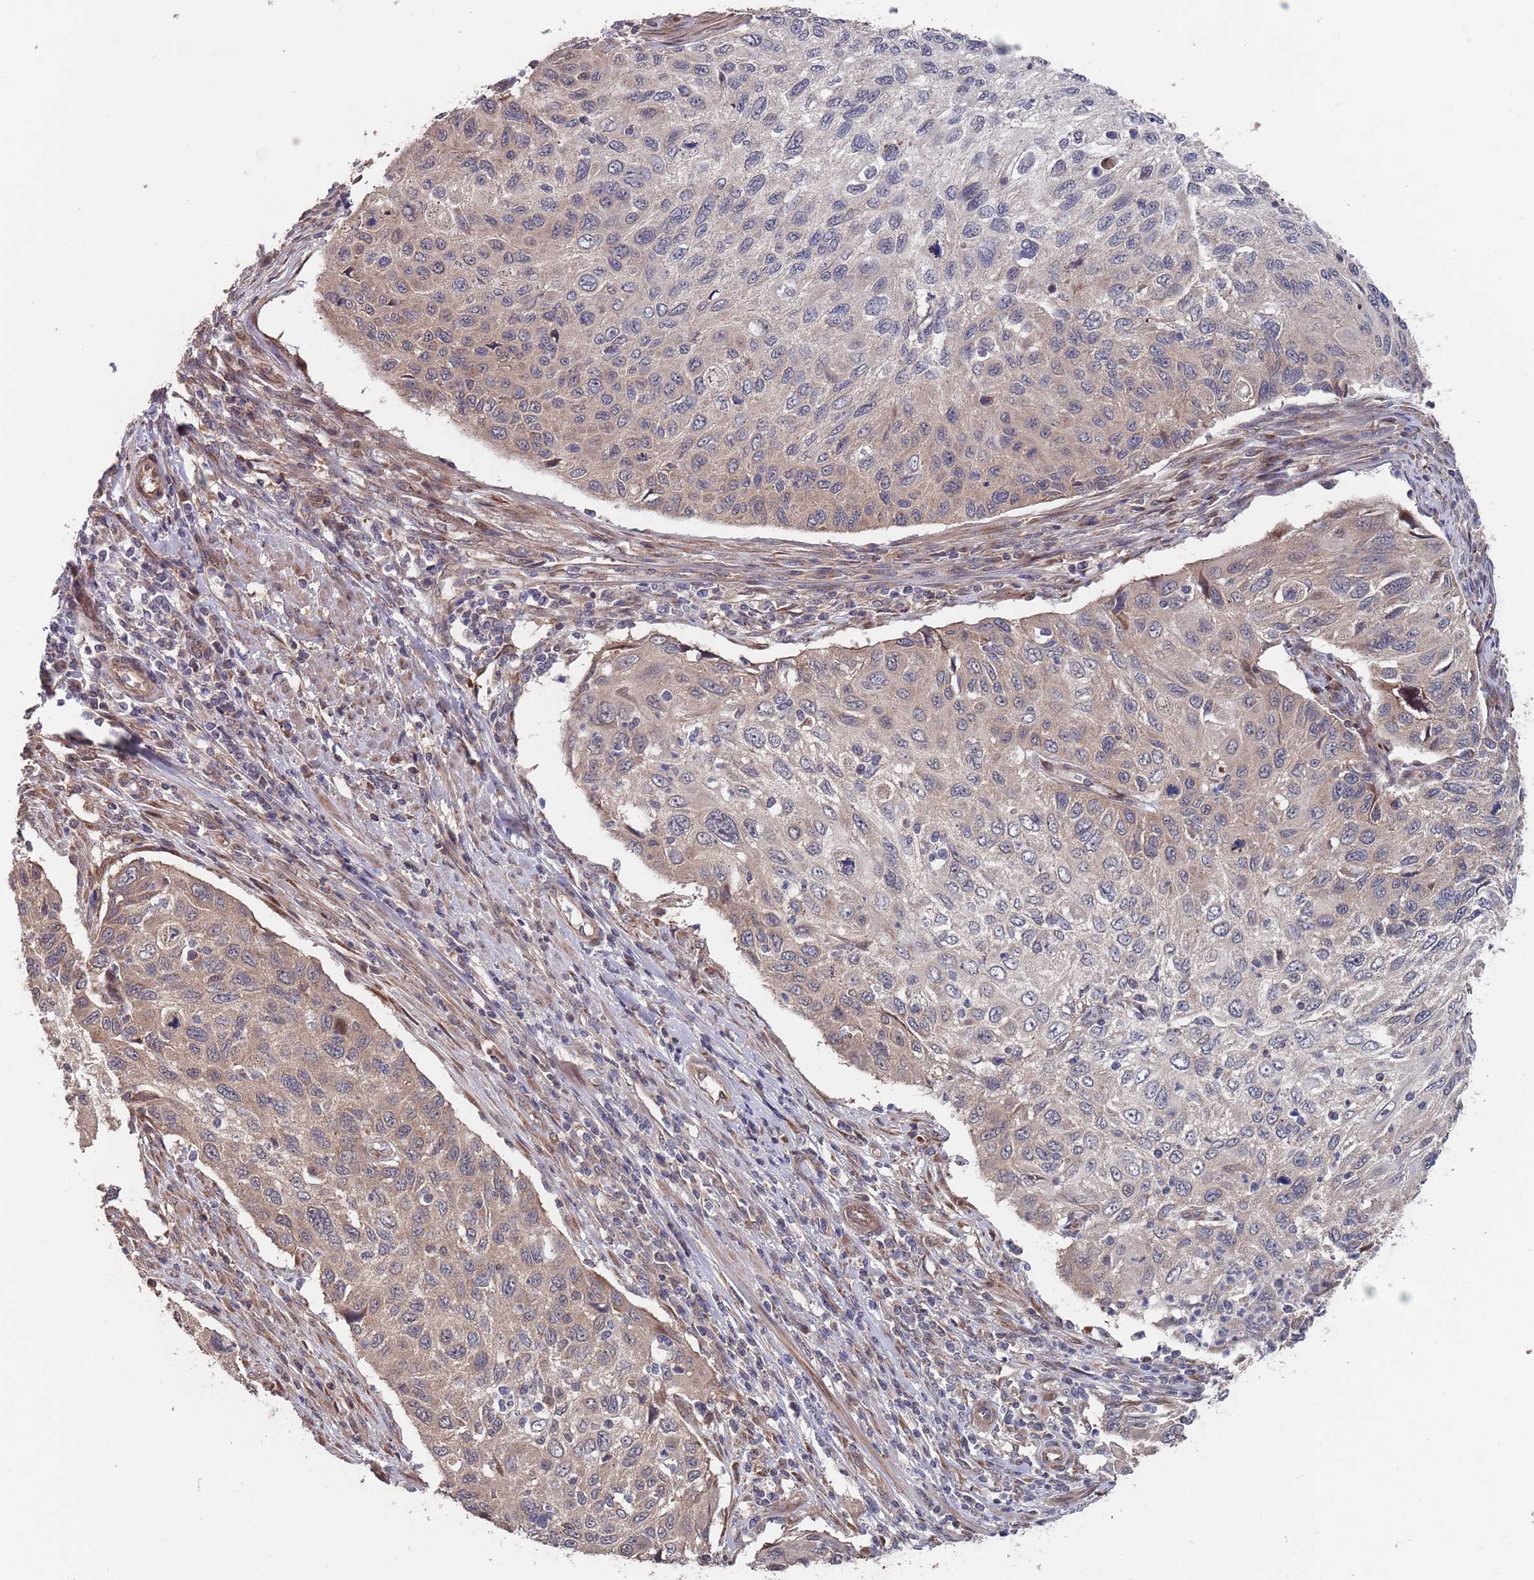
{"staining": {"intensity": "weak", "quantity": "25%-75%", "location": "cytoplasmic/membranous"}, "tissue": "cervical cancer", "cell_type": "Tumor cells", "image_type": "cancer", "snomed": [{"axis": "morphology", "description": "Squamous cell carcinoma, NOS"}, {"axis": "topography", "description": "Cervix"}], "caption": "The image reveals a brown stain indicating the presence of a protein in the cytoplasmic/membranous of tumor cells in cervical squamous cell carcinoma. (Stains: DAB (3,3'-diaminobenzidine) in brown, nuclei in blue, Microscopy: brightfield microscopy at high magnification).", "gene": "UNC45A", "patient": {"sex": "female", "age": 70}}